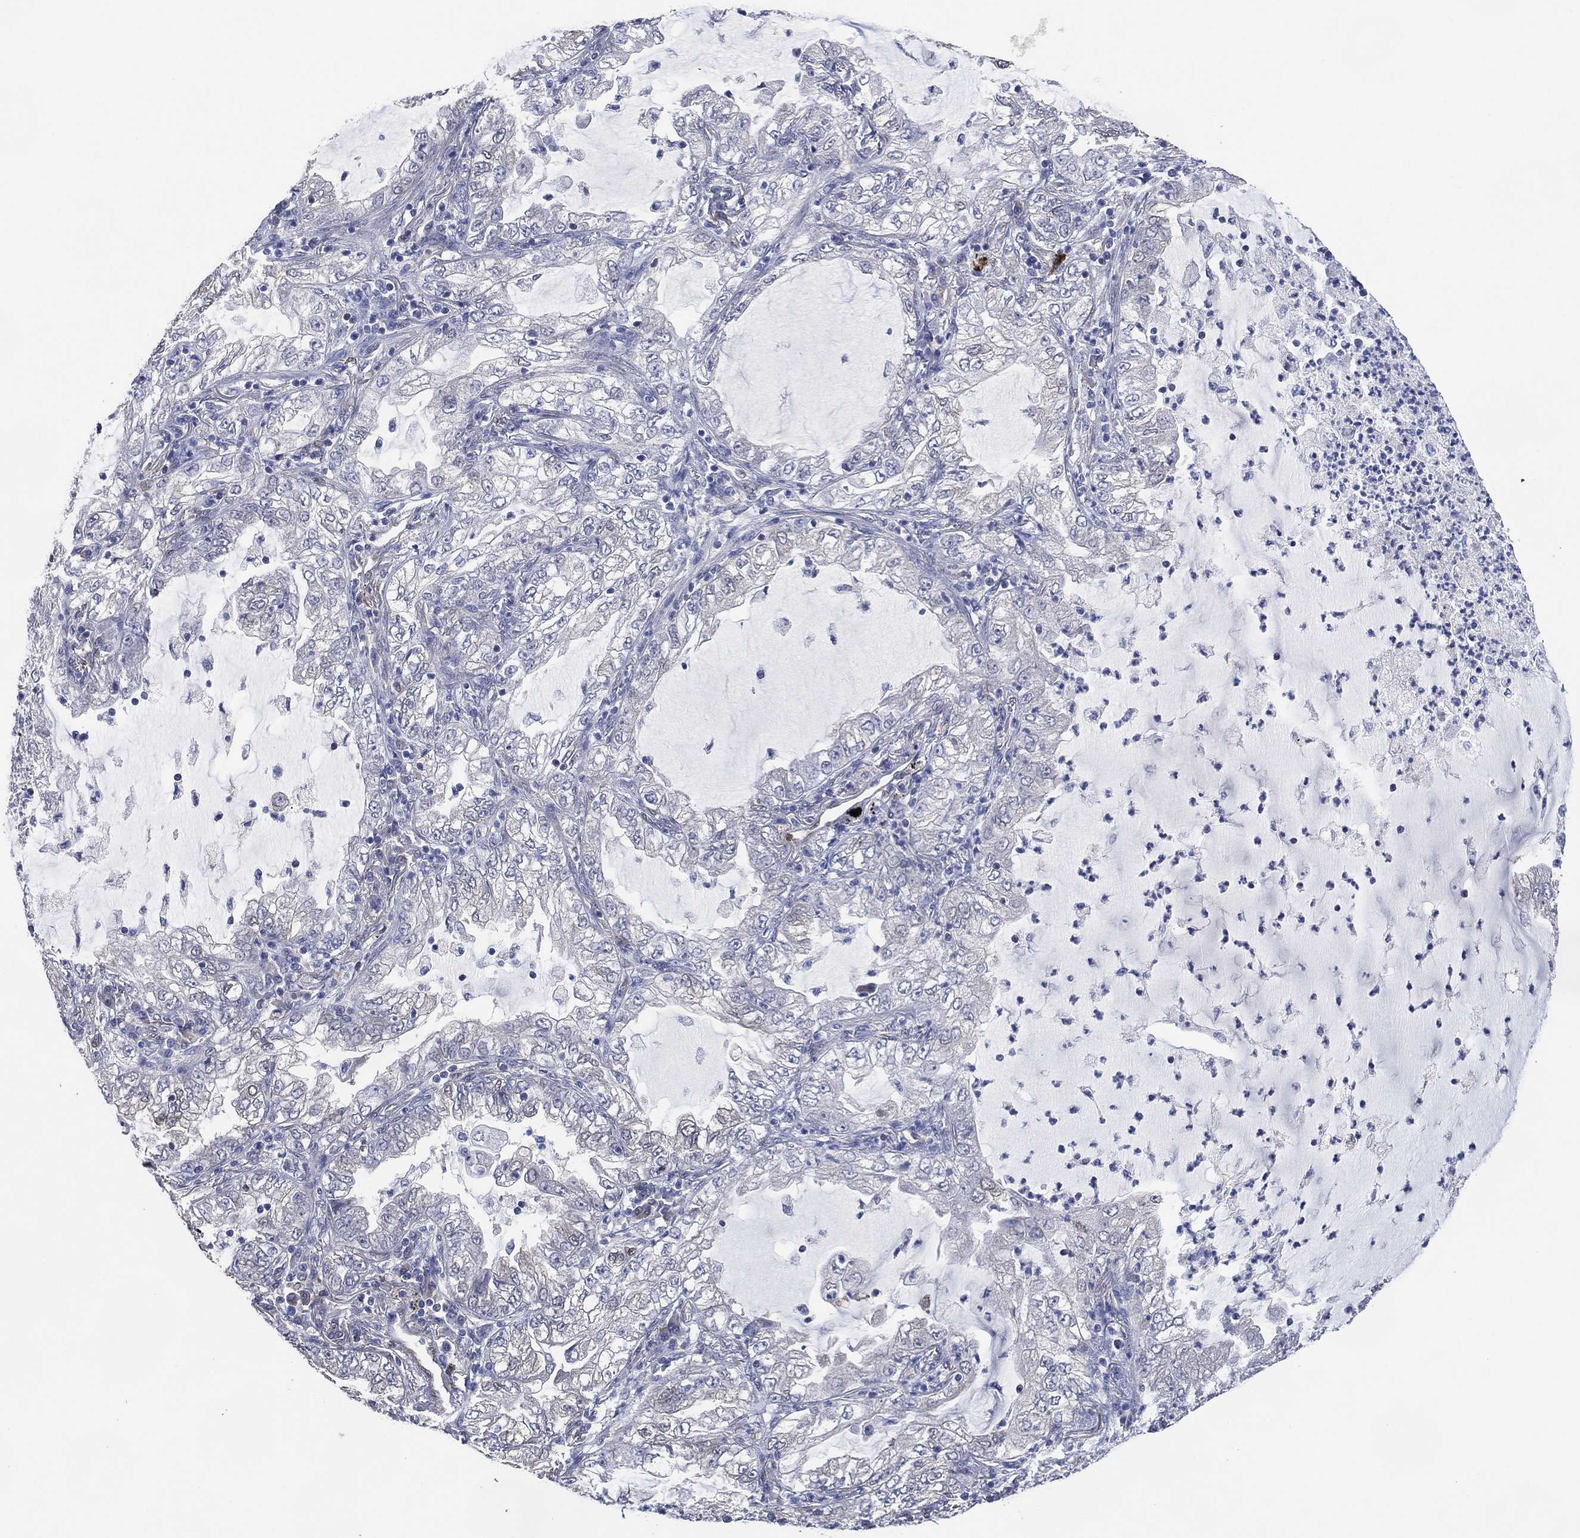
{"staining": {"intensity": "negative", "quantity": "none", "location": "none"}, "tissue": "lung cancer", "cell_type": "Tumor cells", "image_type": "cancer", "snomed": [{"axis": "morphology", "description": "Adenocarcinoma, NOS"}, {"axis": "topography", "description": "Lung"}], "caption": "DAB (3,3'-diaminobenzidine) immunohistochemical staining of human lung adenocarcinoma reveals no significant staining in tumor cells.", "gene": "AK1", "patient": {"sex": "female", "age": 73}}